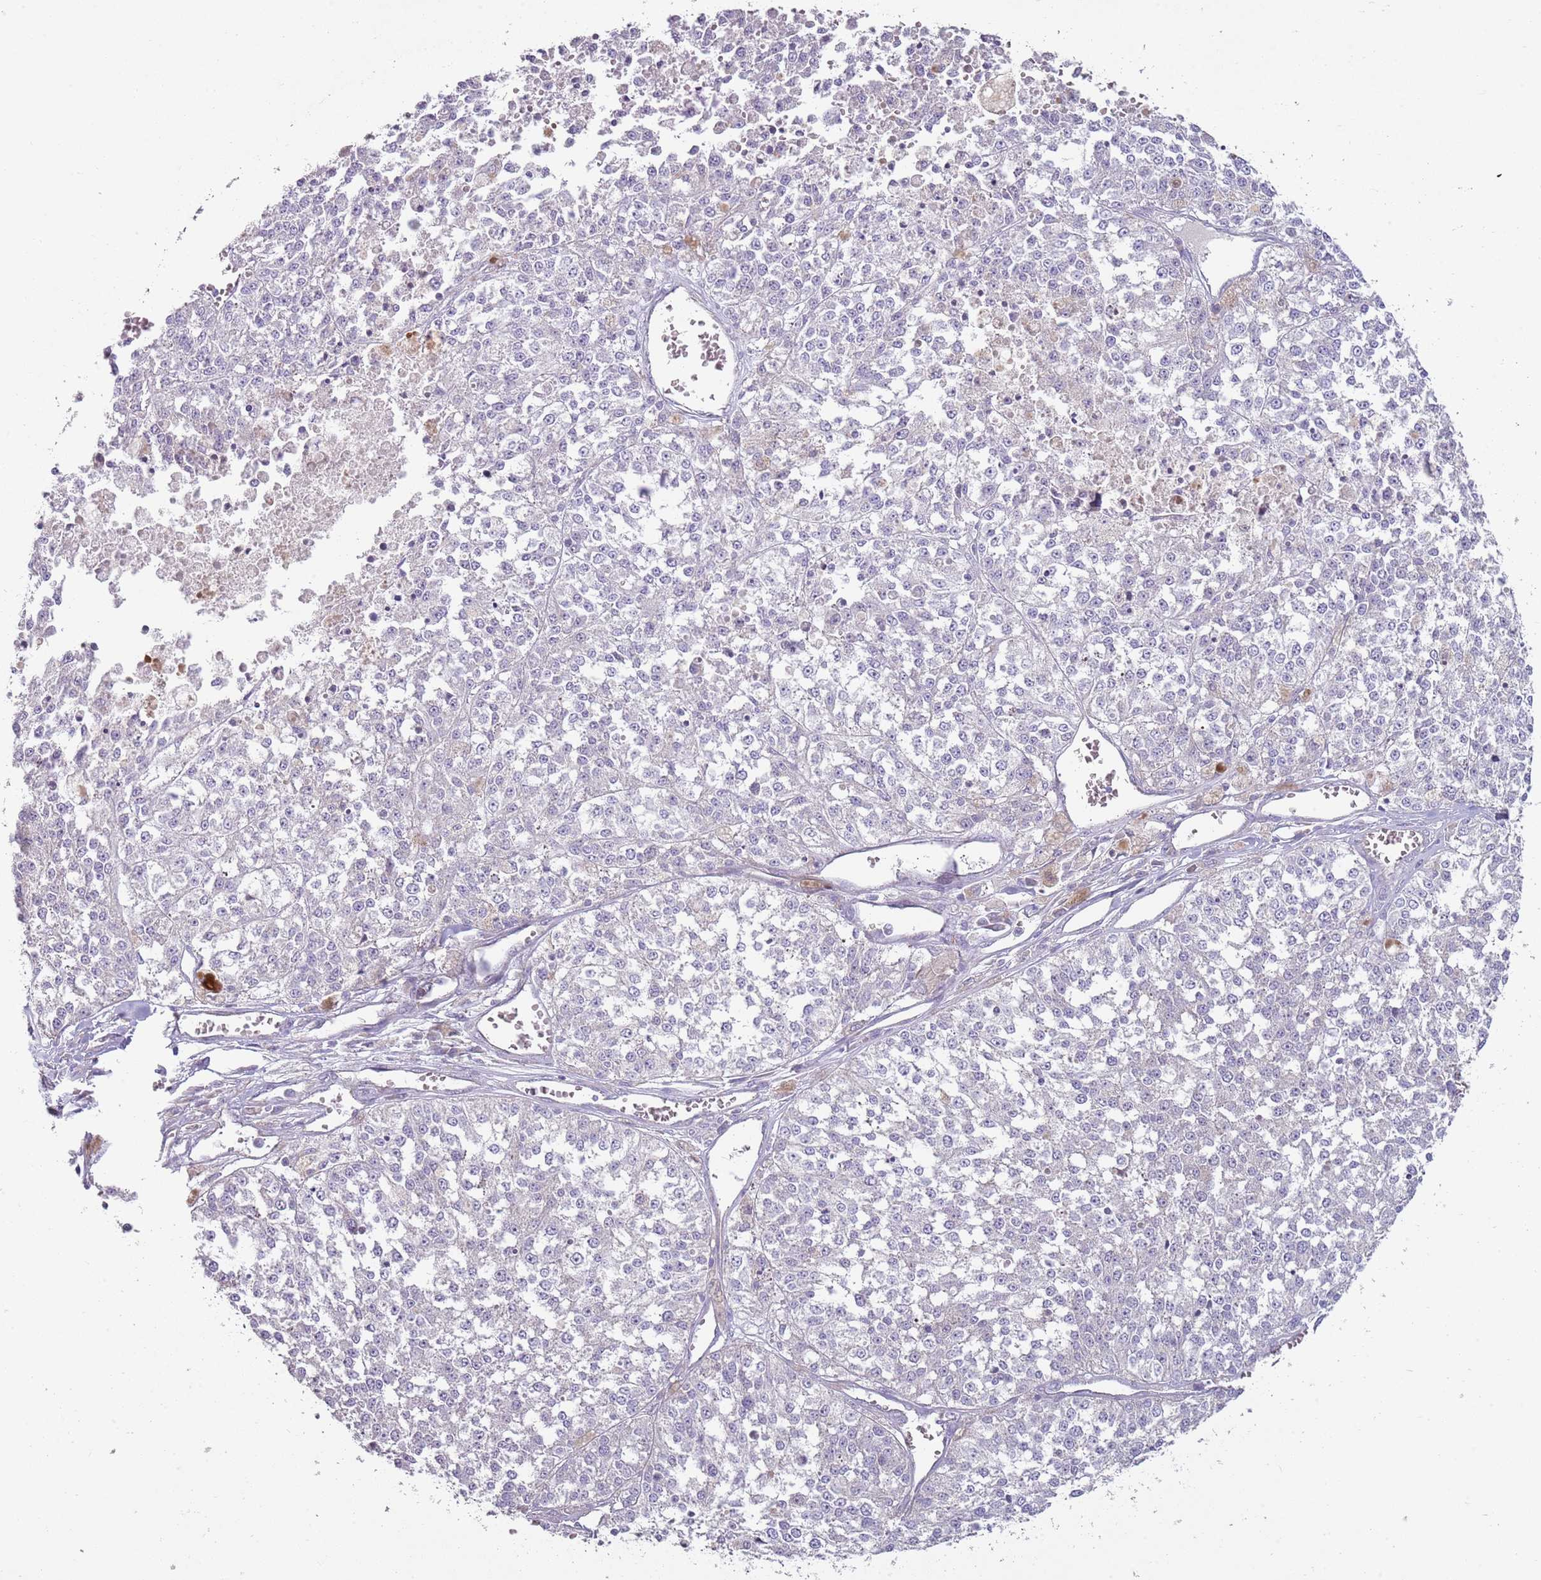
{"staining": {"intensity": "negative", "quantity": "none", "location": "none"}, "tissue": "melanoma", "cell_type": "Tumor cells", "image_type": "cancer", "snomed": [{"axis": "morphology", "description": "Malignant melanoma, NOS"}, {"axis": "topography", "description": "Skin"}], "caption": "This micrograph is of melanoma stained with immunohistochemistry (IHC) to label a protein in brown with the nuclei are counter-stained blue. There is no staining in tumor cells.", "gene": "ZNF583", "patient": {"sex": "female", "age": 64}}